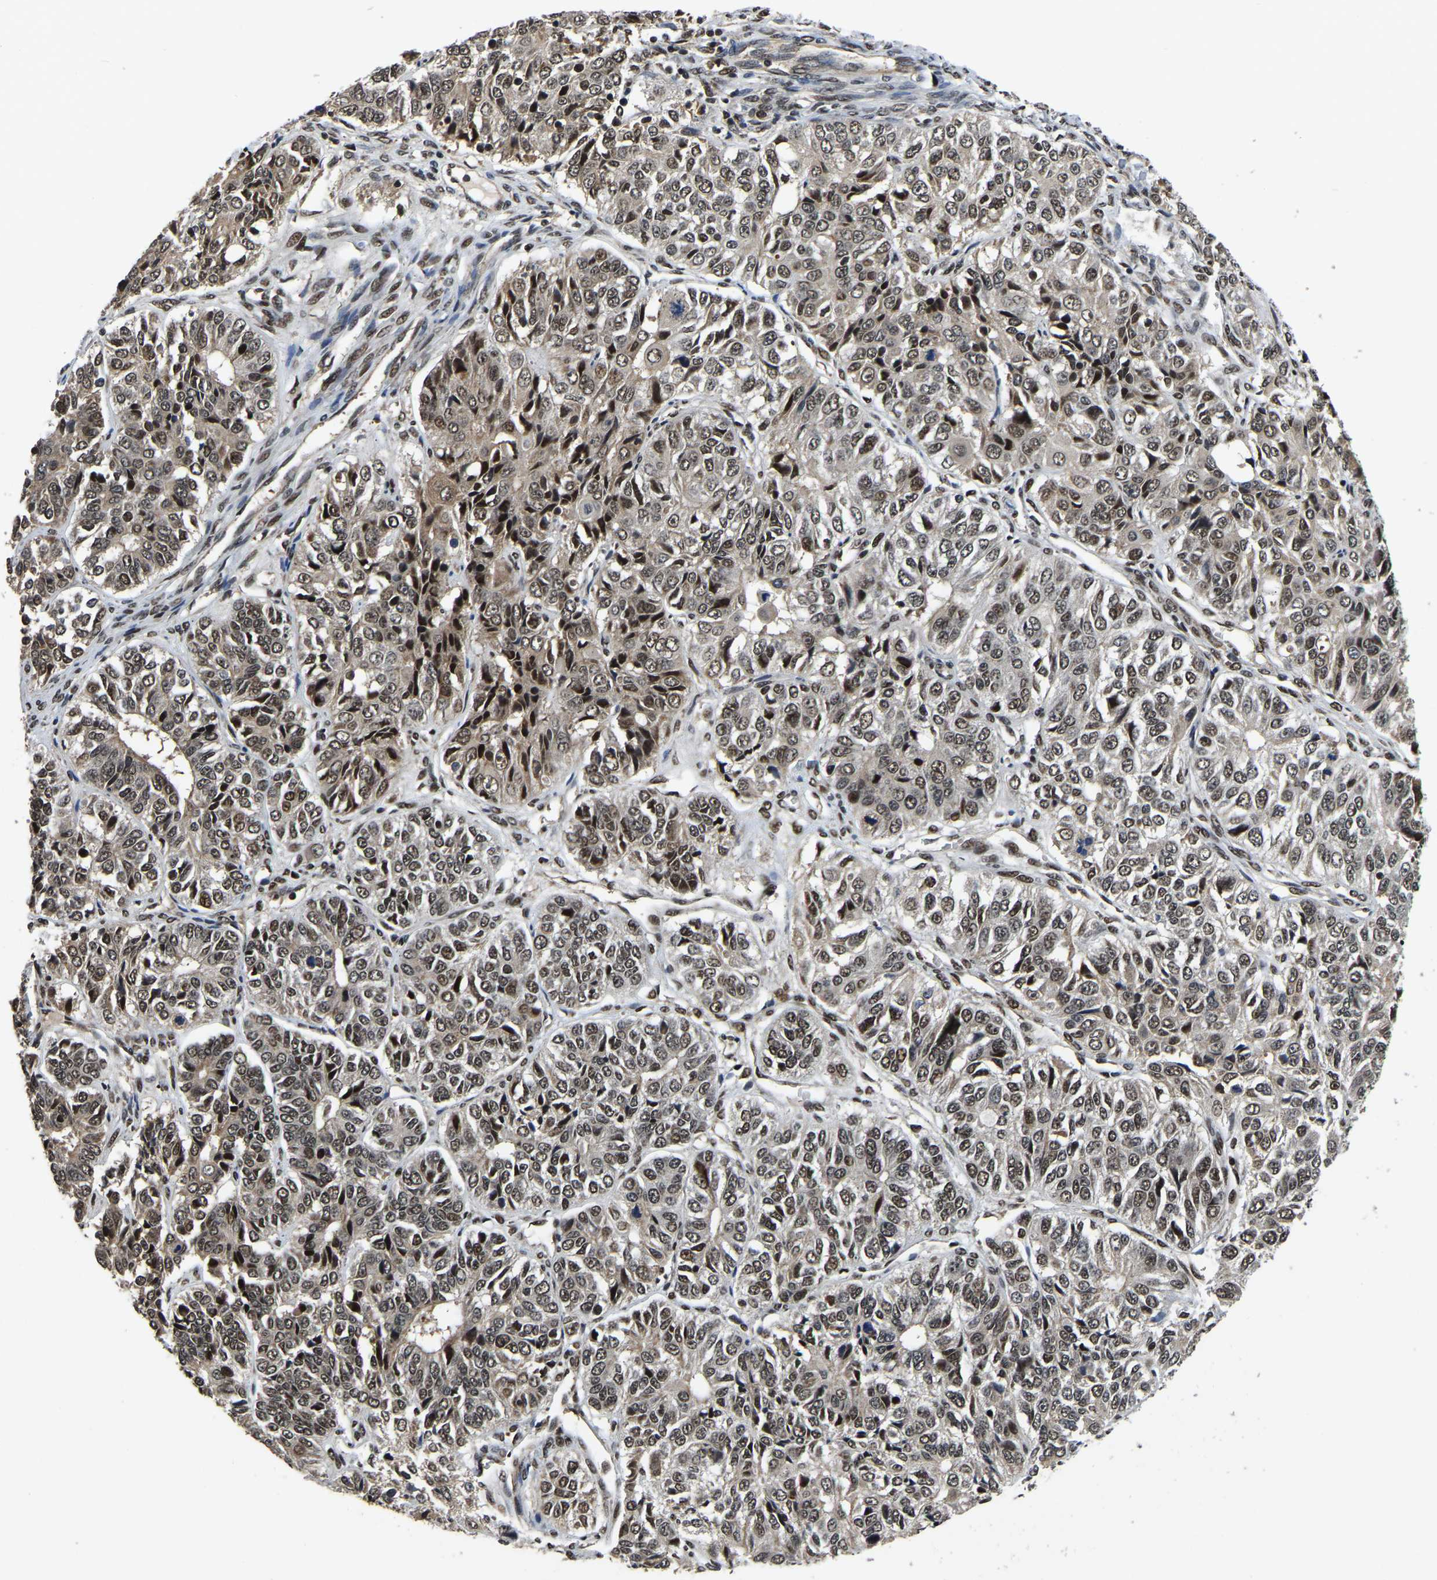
{"staining": {"intensity": "moderate", "quantity": ">75%", "location": "nuclear"}, "tissue": "ovarian cancer", "cell_type": "Tumor cells", "image_type": "cancer", "snomed": [{"axis": "morphology", "description": "Carcinoma, endometroid"}, {"axis": "topography", "description": "Ovary"}], "caption": "Moderate nuclear protein staining is identified in approximately >75% of tumor cells in endometroid carcinoma (ovarian).", "gene": "CIAO1", "patient": {"sex": "female", "age": 51}}